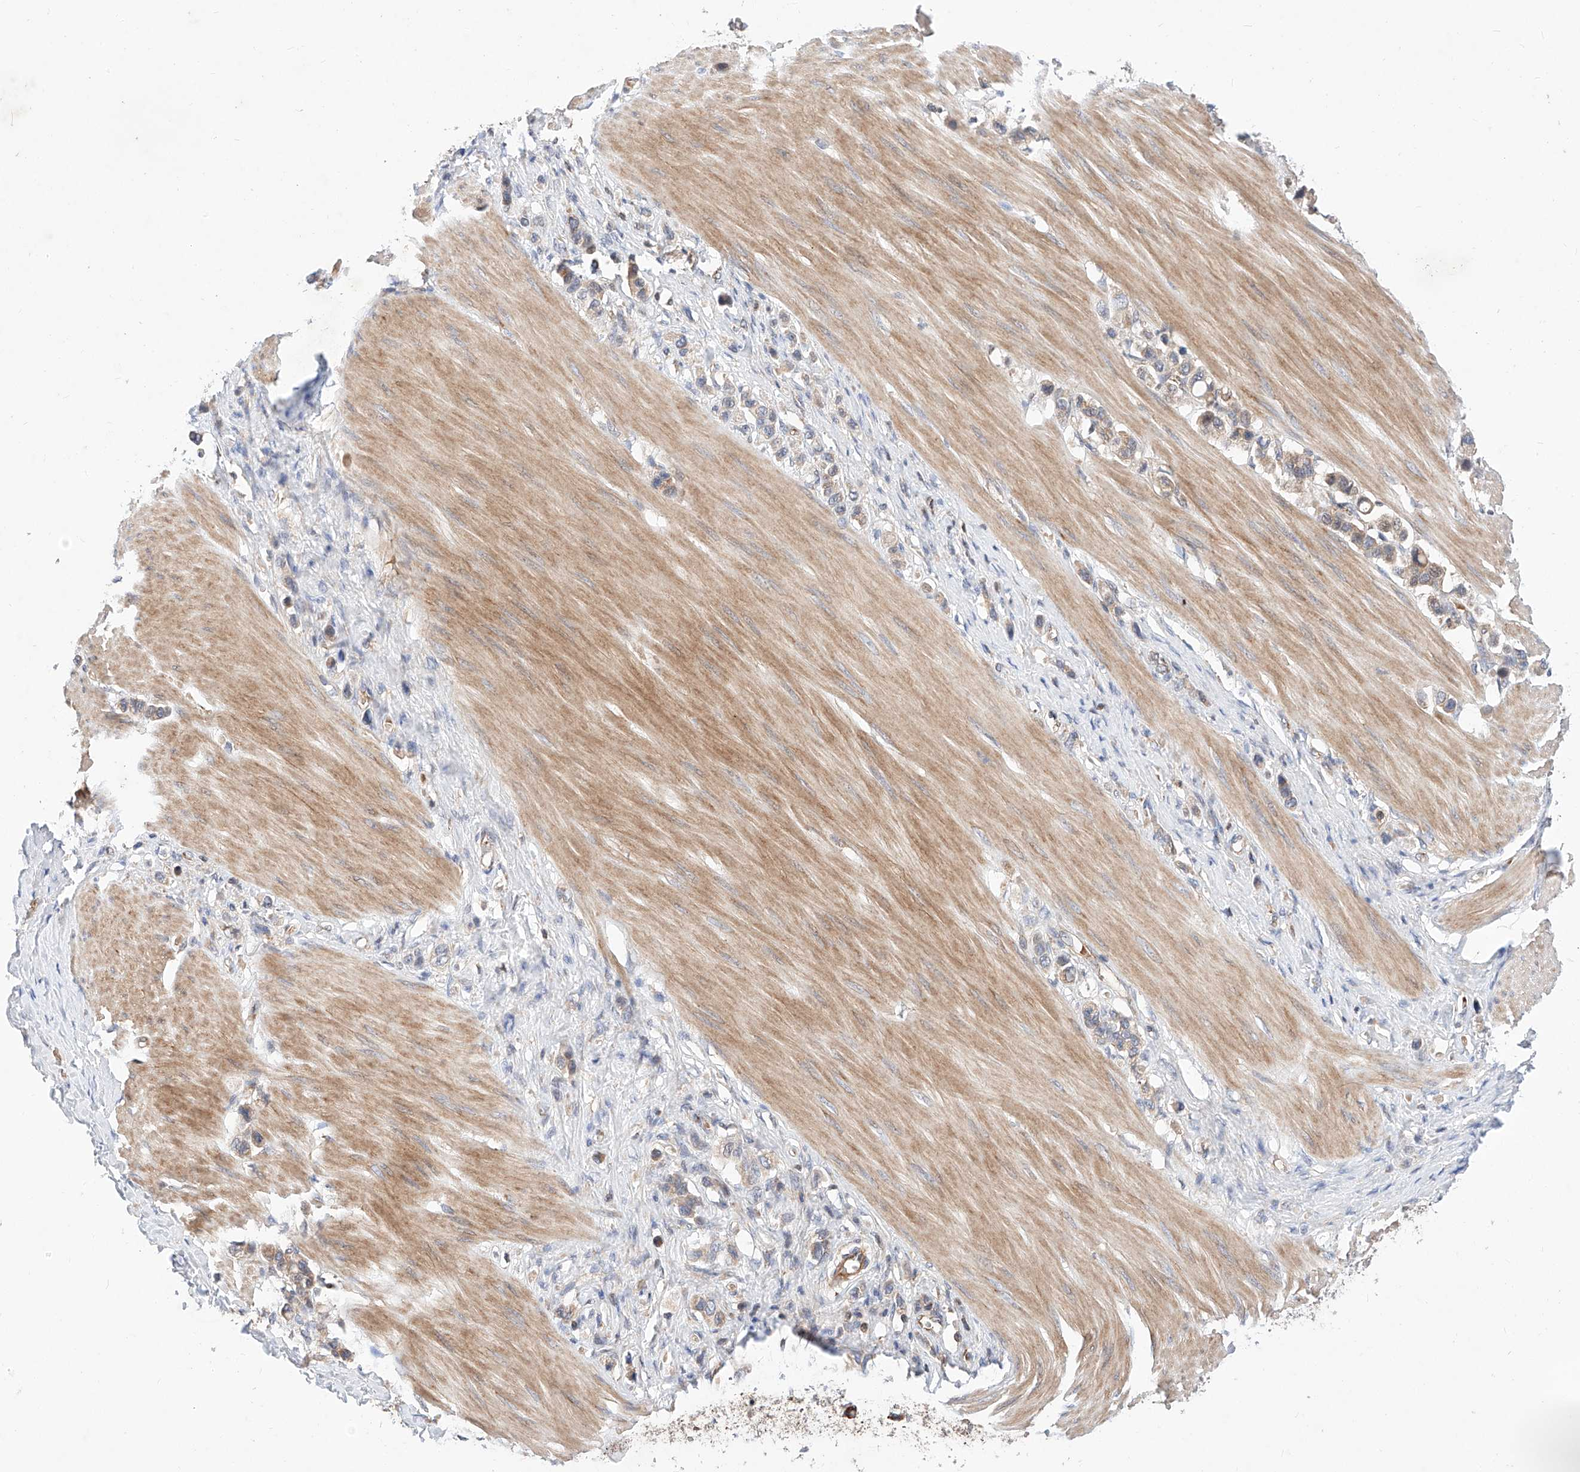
{"staining": {"intensity": "weak", "quantity": "<25%", "location": "cytoplasmic/membranous"}, "tissue": "stomach cancer", "cell_type": "Tumor cells", "image_type": "cancer", "snomed": [{"axis": "morphology", "description": "Adenocarcinoma, NOS"}, {"axis": "topography", "description": "Stomach"}], "caption": "Adenocarcinoma (stomach) was stained to show a protein in brown. There is no significant positivity in tumor cells.", "gene": "NR1D1", "patient": {"sex": "female", "age": 65}}